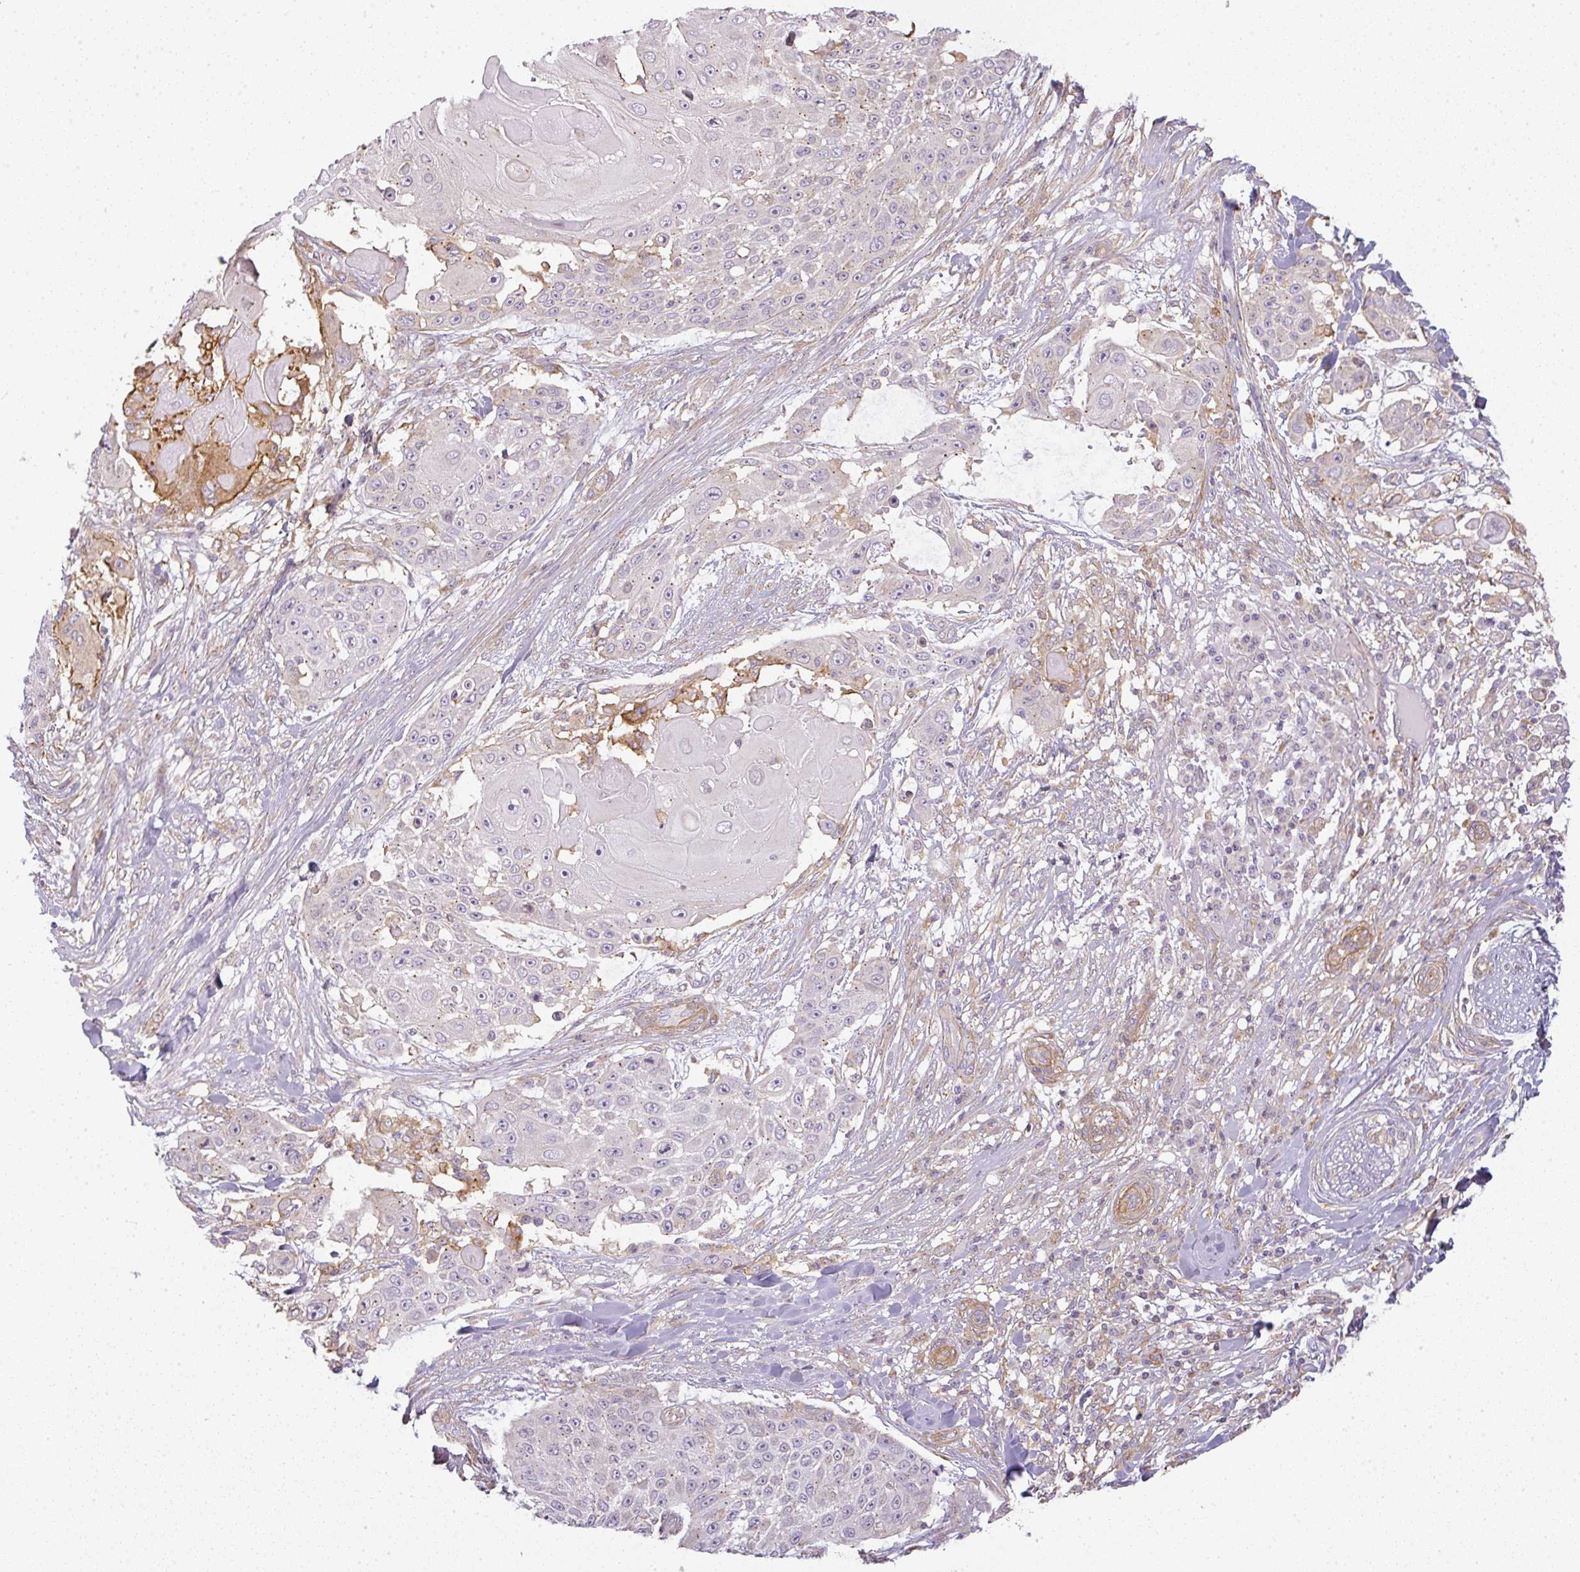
{"staining": {"intensity": "negative", "quantity": "none", "location": "none"}, "tissue": "skin cancer", "cell_type": "Tumor cells", "image_type": "cancer", "snomed": [{"axis": "morphology", "description": "Squamous cell carcinoma, NOS"}, {"axis": "topography", "description": "Skin"}], "caption": "IHC of skin cancer reveals no expression in tumor cells.", "gene": "SULF1", "patient": {"sex": "female", "age": 86}}